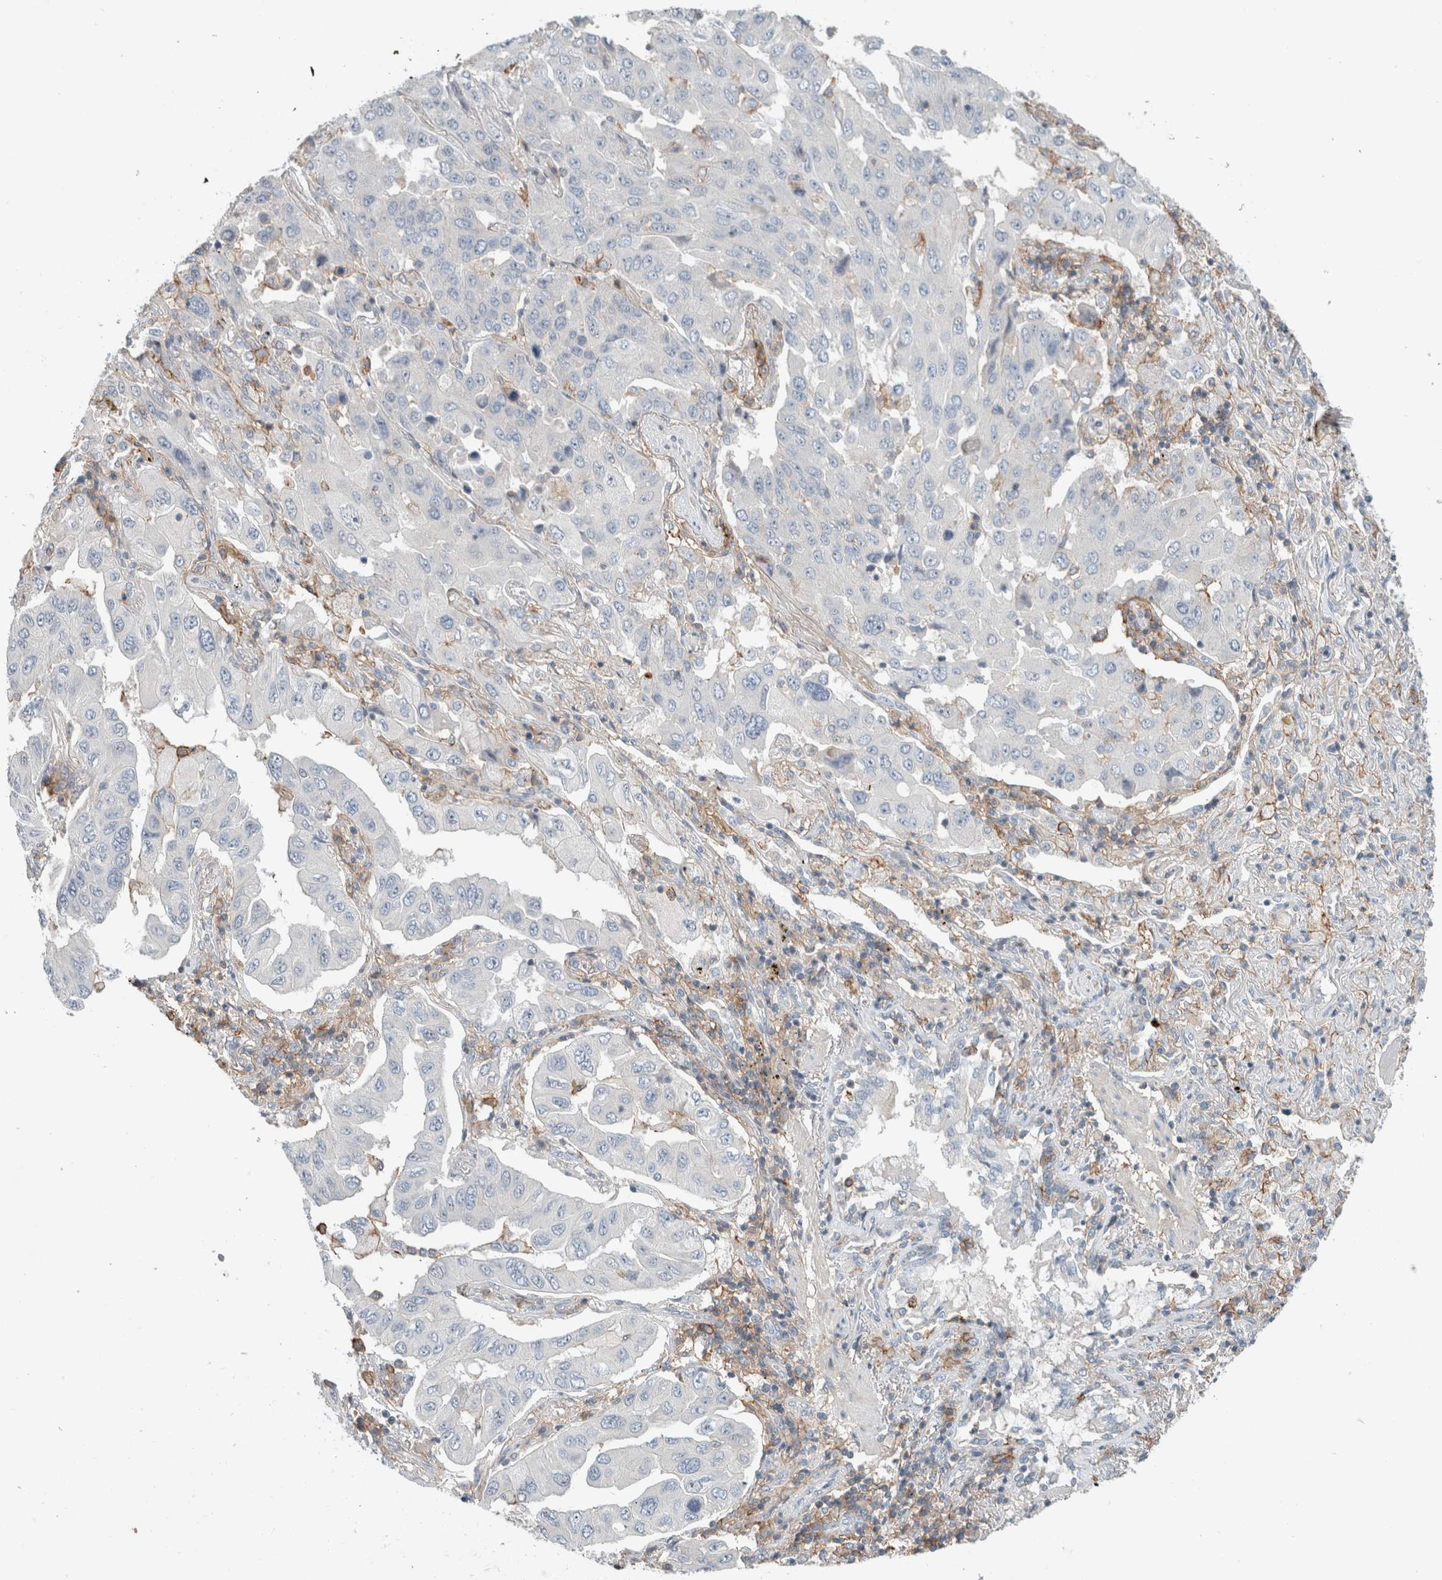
{"staining": {"intensity": "negative", "quantity": "none", "location": "none"}, "tissue": "lung cancer", "cell_type": "Tumor cells", "image_type": "cancer", "snomed": [{"axis": "morphology", "description": "Adenocarcinoma, NOS"}, {"axis": "topography", "description": "Lung"}], "caption": "This micrograph is of lung cancer (adenocarcinoma) stained with immunohistochemistry to label a protein in brown with the nuclei are counter-stained blue. There is no expression in tumor cells.", "gene": "ERCC6L2", "patient": {"sex": "female", "age": 65}}